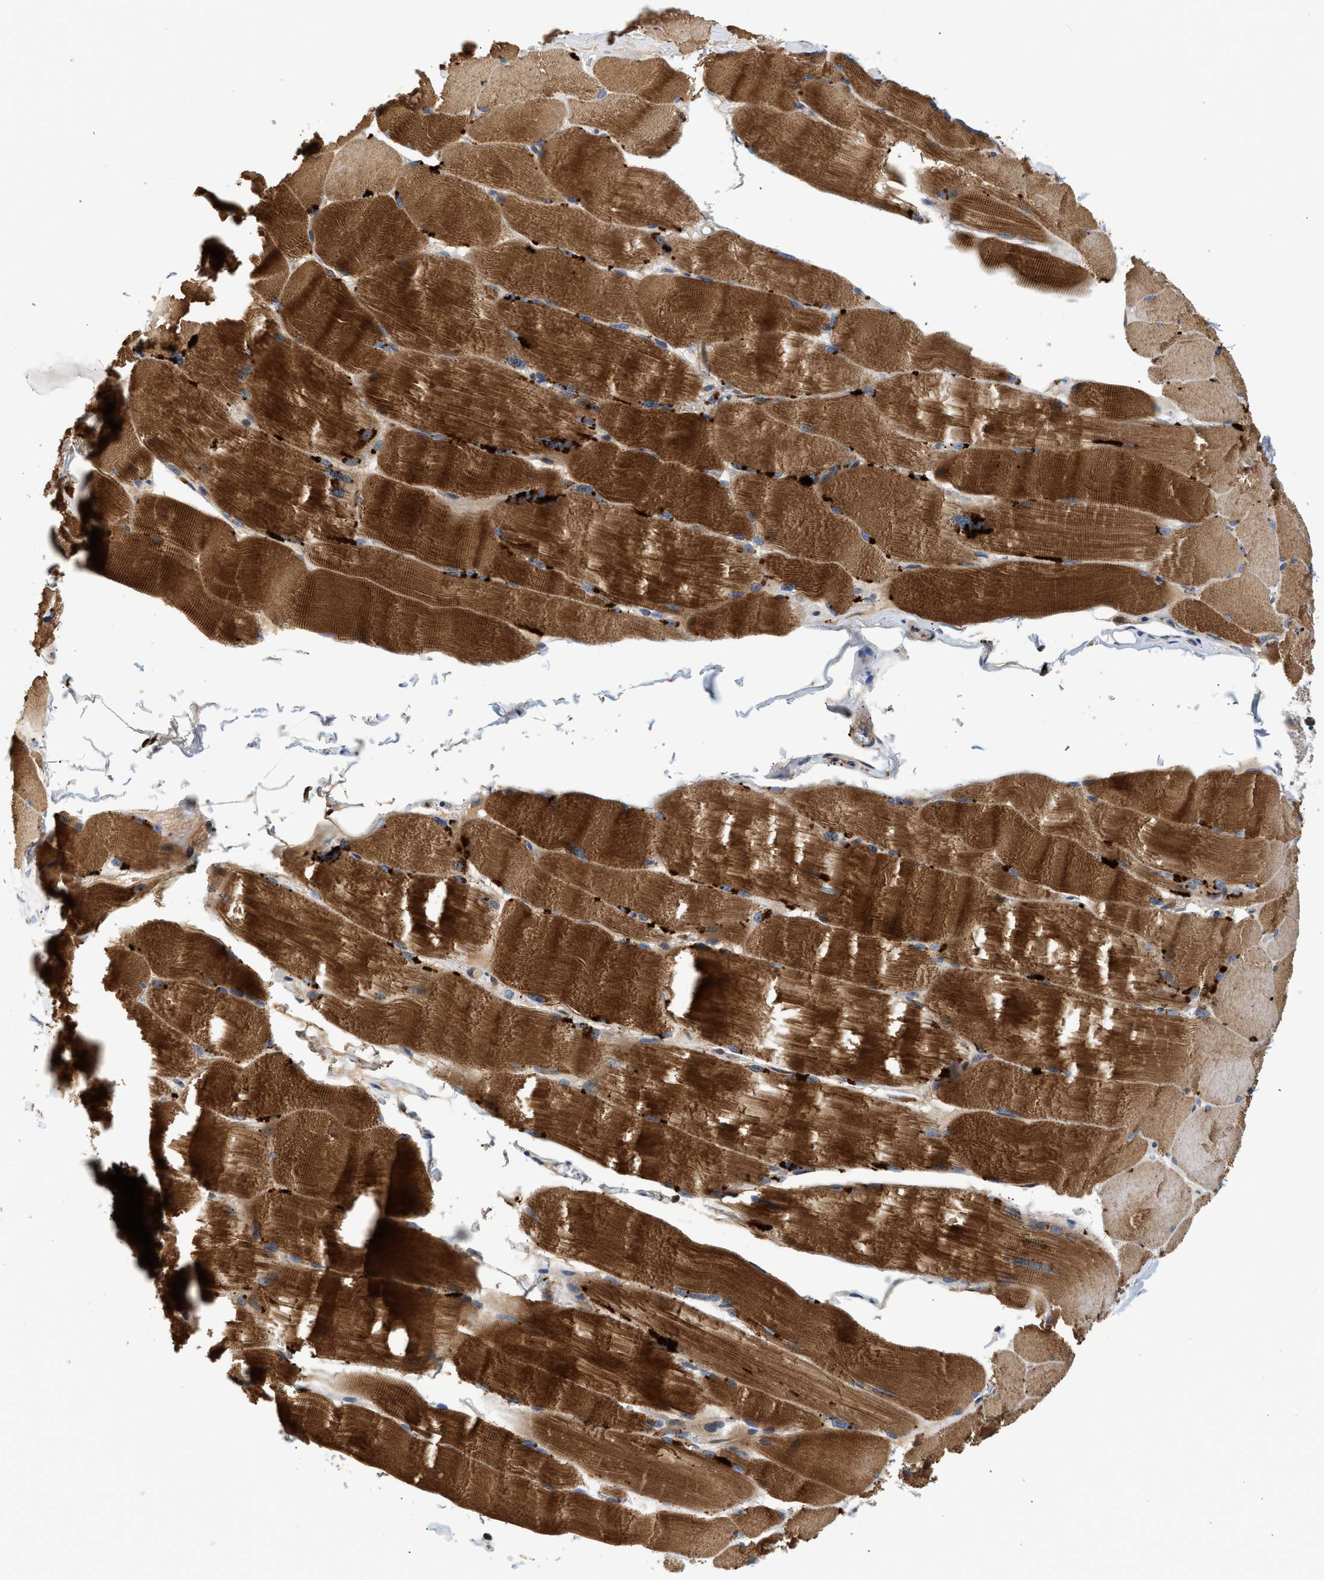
{"staining": {"intensity": "strong", "quantity": ">75%", "location": "cytoplasmic/membranous"}, "tissue": "skeletal muscle", "cell_type": "Myocytes", "image_type": "normal", "snomed": [{"axis": "morphology", "description": "Normal tissue, NOS"}, {"axis": "topography", "description": "Skin"}, {"axis": "topography", "description": "Skeletal muscle"}], "caption": "A histopathology image of human skeletal muscle stained for a protein reveals strong cytoplasmic/membranous brown staining in myocytes. The staining is performed using DAB brown chromogen to label protein expression. The nuclei are counter-stained blue using hematoxylin.", "gene": "PPM1L", "patient": {"sex": "male", "age": 83}}